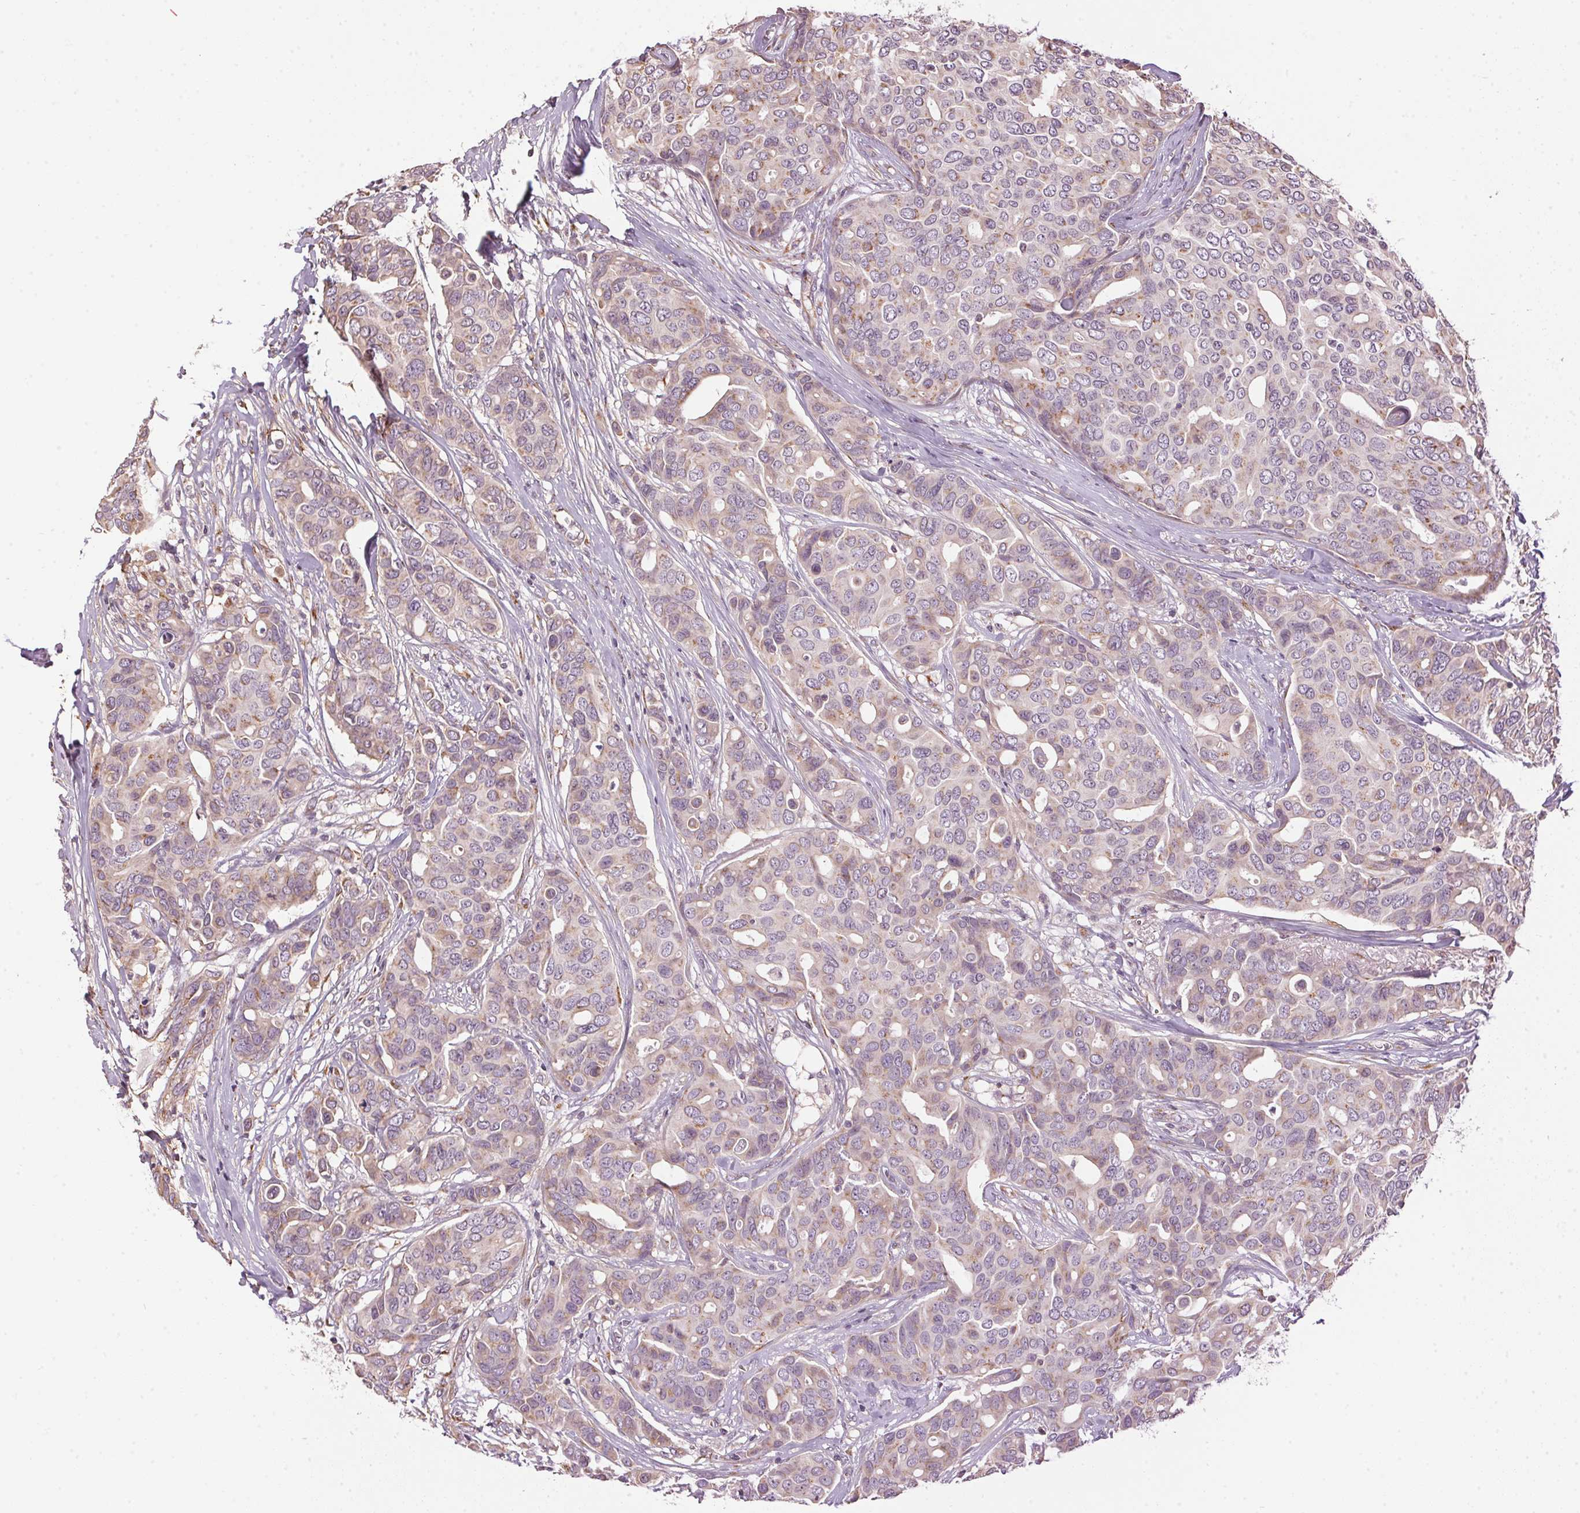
{"staining": {"intensity": "moderate", "quantity": "25%-75%", "location": "cytoplasmic/membranous"}, "tissue": "breast cancer", "cell_type": "Tumor cells", "image_type": "cancer", "snomed": [{"axis": "morphology", "description": "Duct carcinoma"}, {"axis": "topography", "description": "Breast"}], "caption": "Protein positivity by immunohistochemistry shows moderate cytoplasmic/membranous positivity in about 25%-75% of tumor cells in breast cancer (intraductal carcinoma).", "gene": "GOLPH3", "patient": {"sex": "female", "age": 54}}